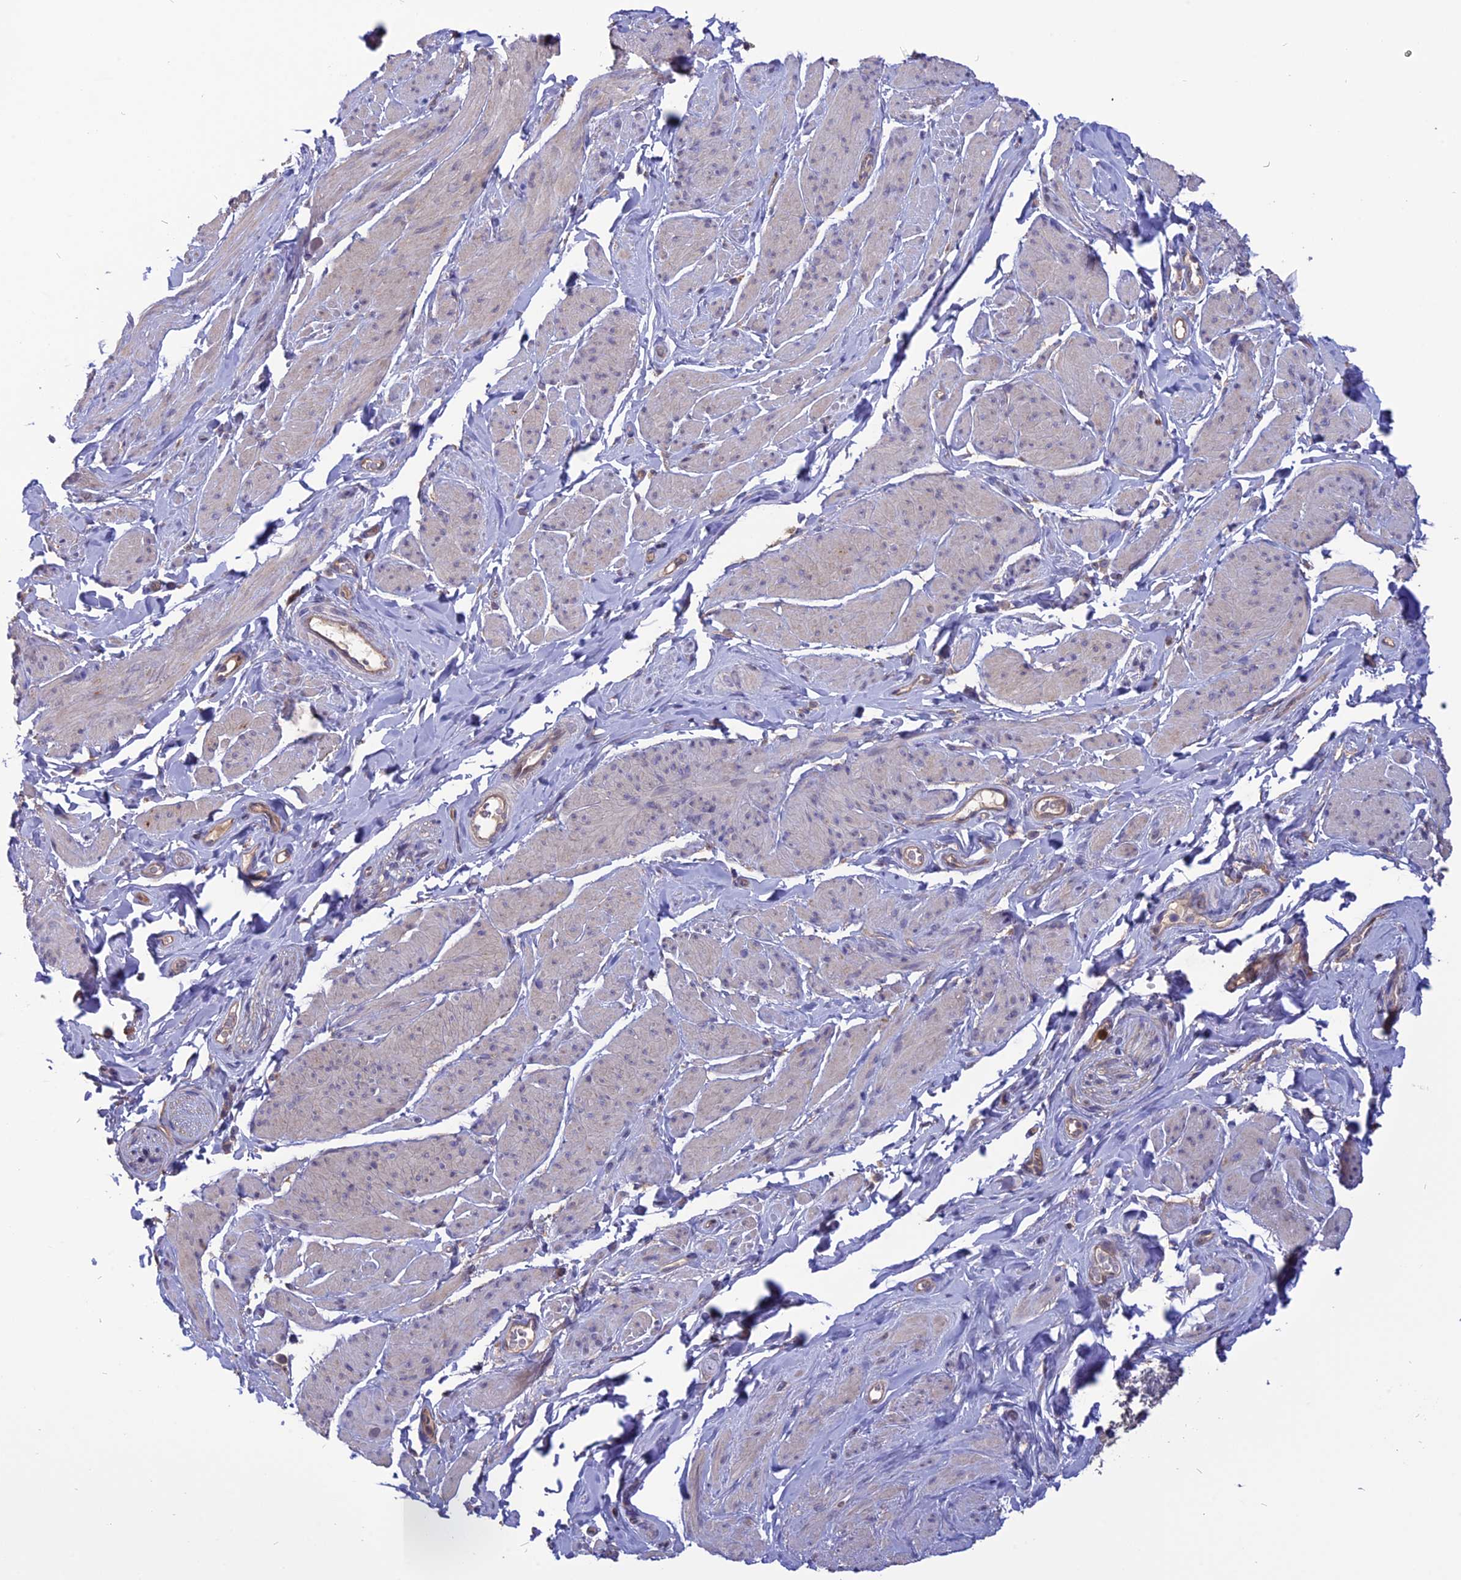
{"staining": {"intensity": "negative", "quantity": "none", "location": "none"}, "tissue": "smooth muscle", "cell_type": "Smooth muscle cells", "image_type": "normal", "snomed": [{"axis": "morphology", "description": "Normal tissue, NOS"}, {"axis": "topography", "description": "Smooth muscle"}, {"axis": "topography", "description": "Peripheral nerve tissue"}], "caption": "Immunohistochemistry (IHC) of benign smooth muscle exhibits no staining in smooth muscle cells. The staining was performed using DAB to visualize the protein expression in brown, while the nuclei were stained in blue with hematoxylin (Magnification: 20x).", "gene": "CARMIL2", "patient": {"sex": "male", "age": 69}}